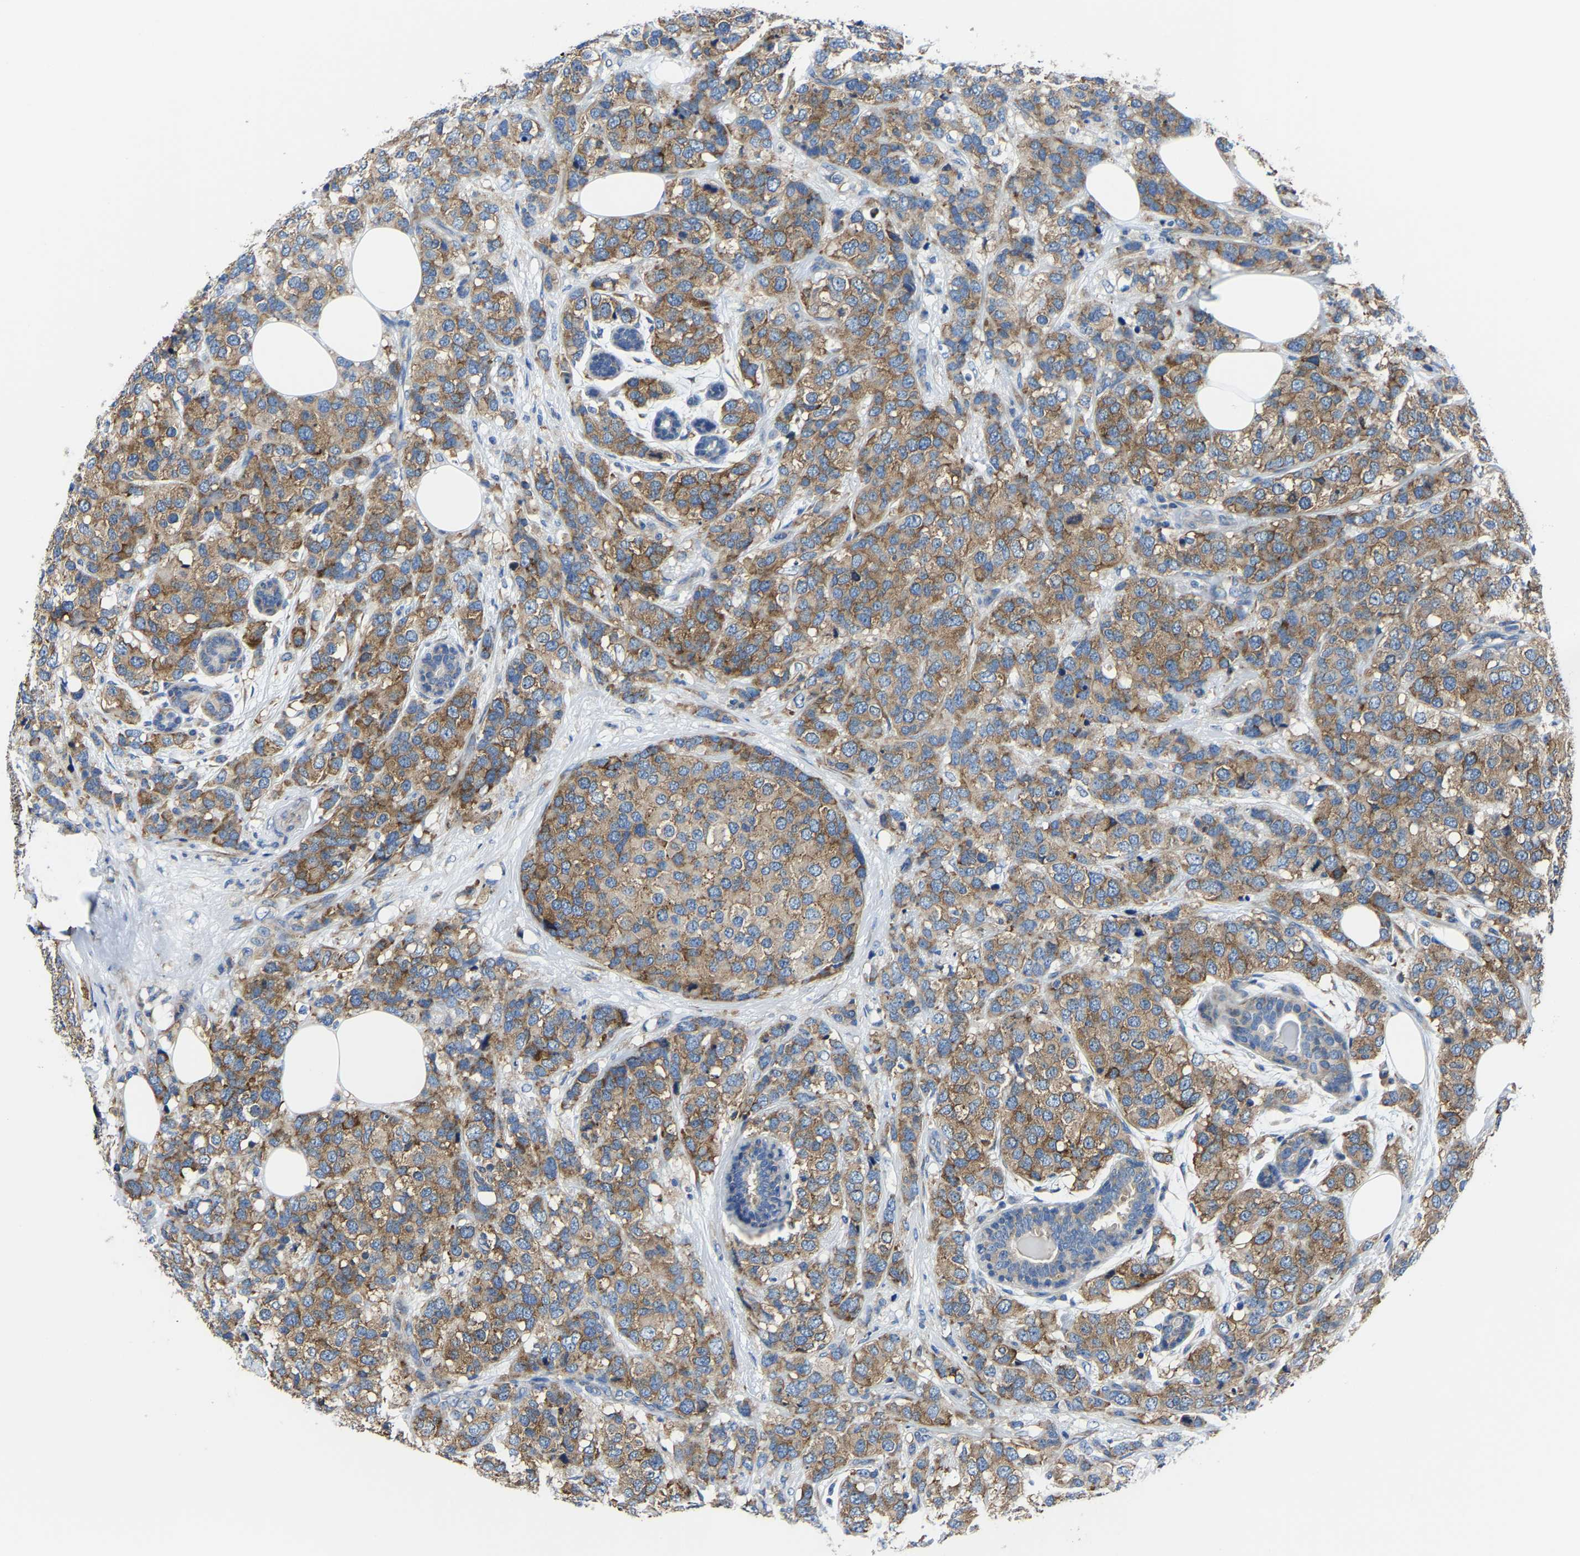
{"staining": {"intensity": "moderate", "quantity": ">75%", "location": "cytoplasmic/membranous"}, "tissue": "breast cancer", "cell_type": "Tumor cells", "image_type": "cancer", "snomed": [{"axis": "morphology", "description": "Lobular carcinoma"}, {"axis": "topography", "description": "Breast"}], "caption": "Immunohistochemical staining of breast lobular carcinoma exhibits medium levels of moderate cytoplasmic/membranous protein expression in about >75% of tumor cells.", "gene": "G3BP2", "patient": {"sex": "female", "age": 59}}